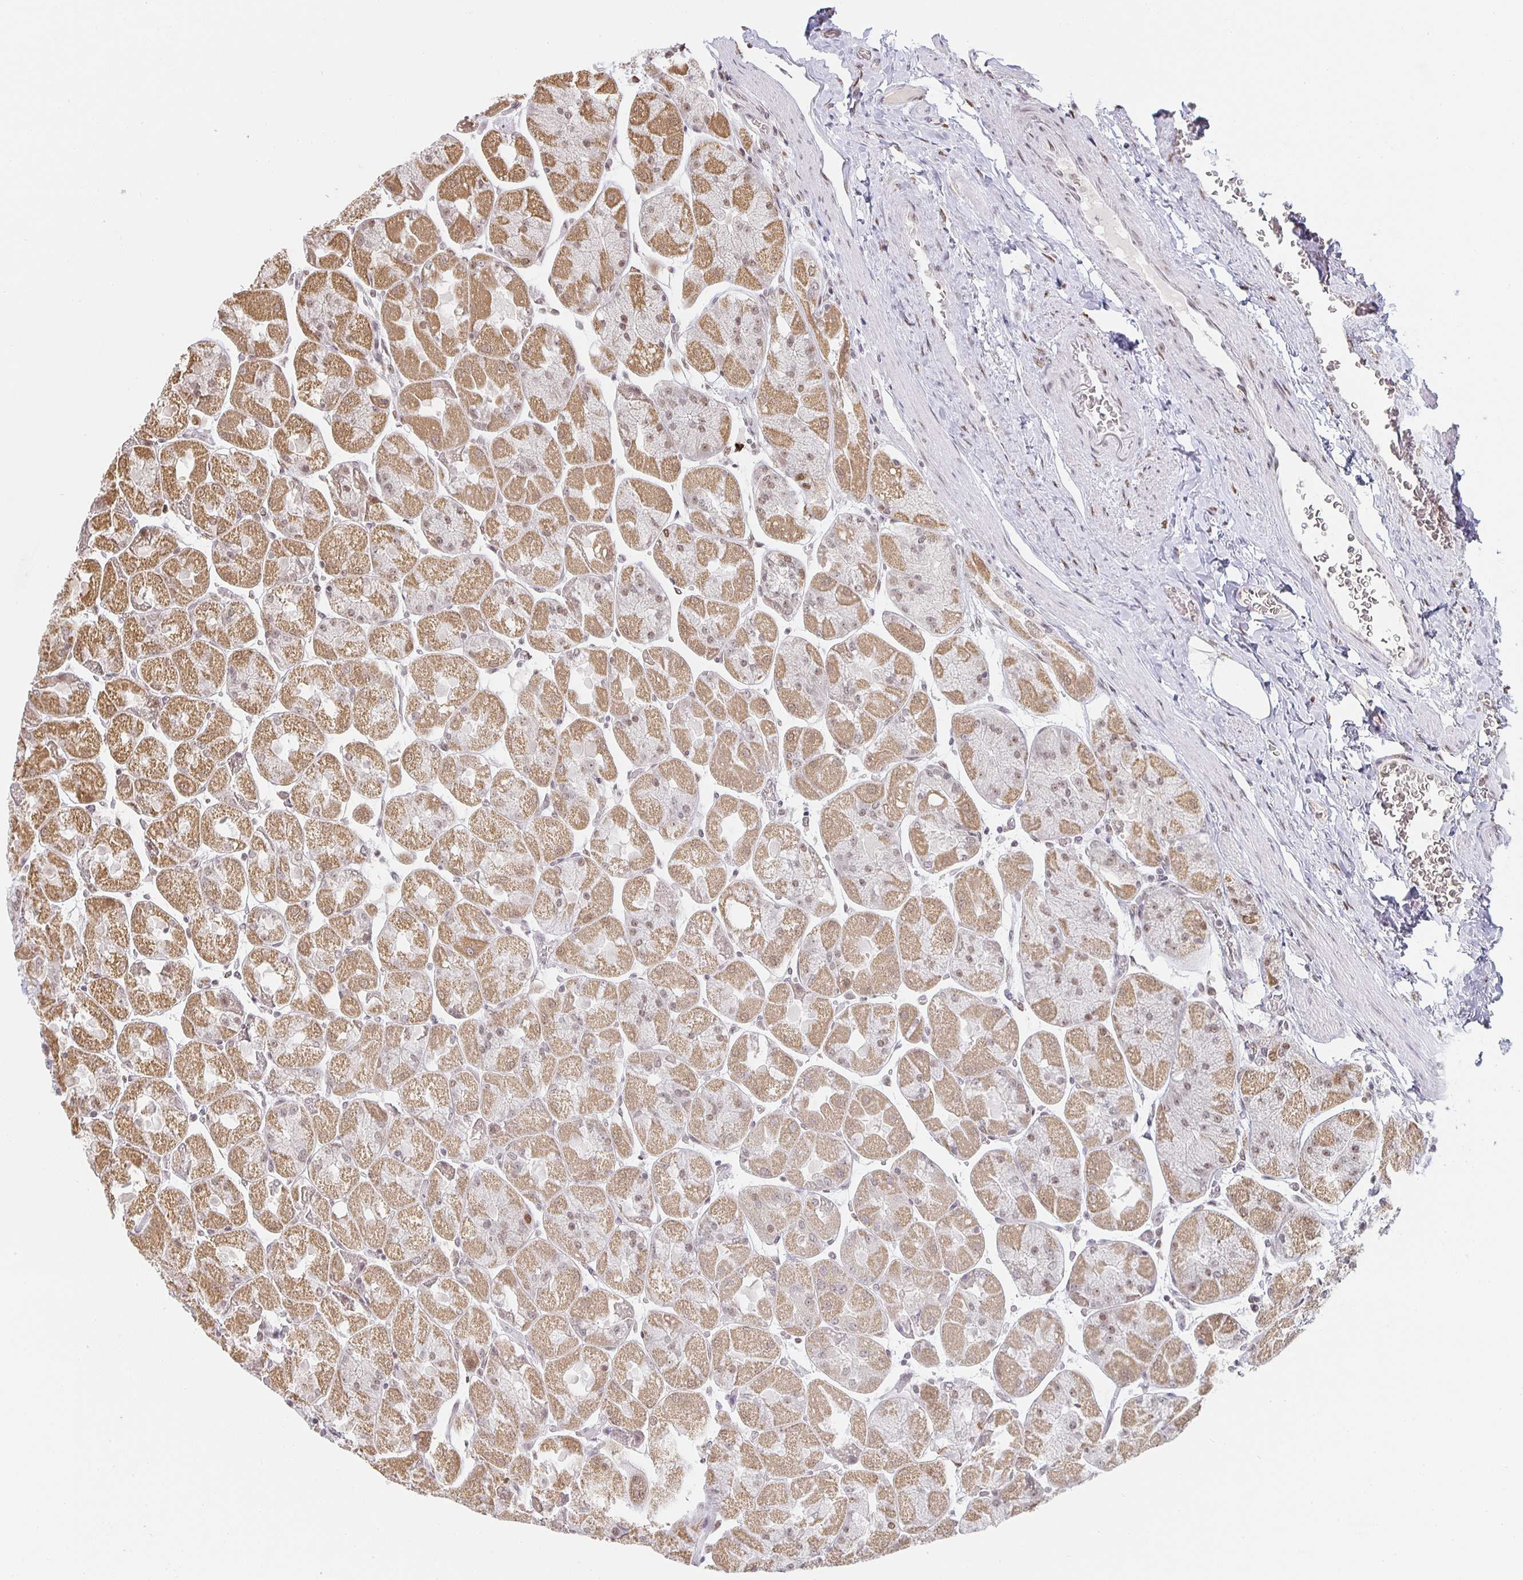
{"staining": {"intensity": "moderate", "quantity": ">75%", "location": "cytoplasmic/membranous,nuclear"}, "tissue": "stomach", "cell_type": "Glandular cells", "image_type": "normal", "snomed": [{"axis": "morphology", "description": "Normal tissue, NOS"}, {"axis": "topography", "description": "Stomach"}], "caption": "The immunohistochemical stain labels moderate cytoplasmic/membranous,nuclear expression in glandular cells of normal stomach. (Brightfield microscopy of DAB IHC at high magnification).", "gene": "SMARCA2", "patient": {"sex": "female", "age": 61}}